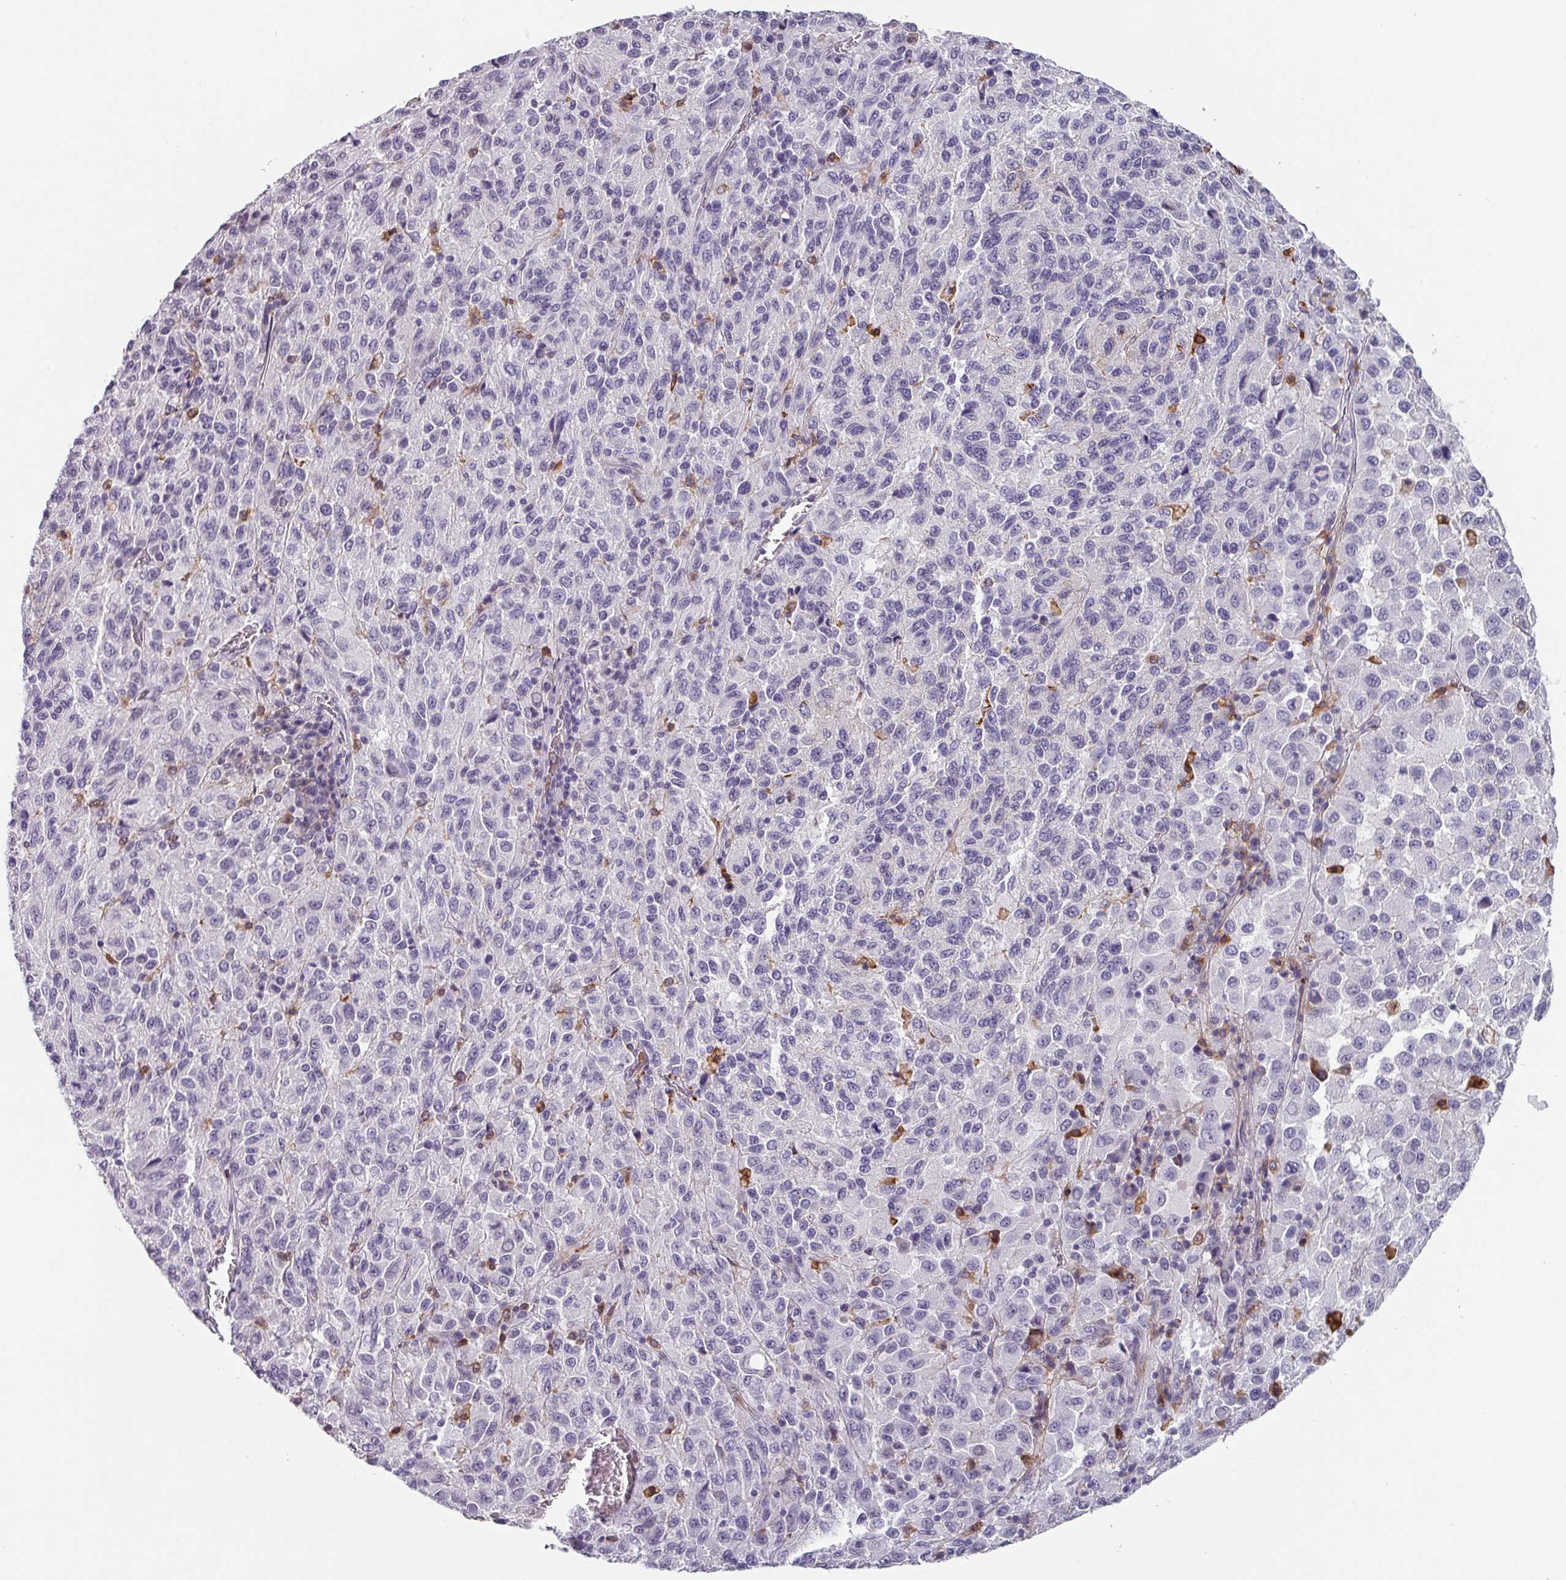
{"staining": {"intensity": "negative", "quantity": "none", "location": "none"}, "tissue": "melanoma", "cell_type": "Tumor cells", "image_type": "cancer", "snomed": [{"axis": "morphology", "description": "Malignant melanoma, Metastatic site"}, {"axis": "topography", "description": "Lung"}], "caption": "Image shows no significant protein staining in tumor cells of melanoma.", "gene": "C1QB", "patient": {"sex": "male", "age": 64}}